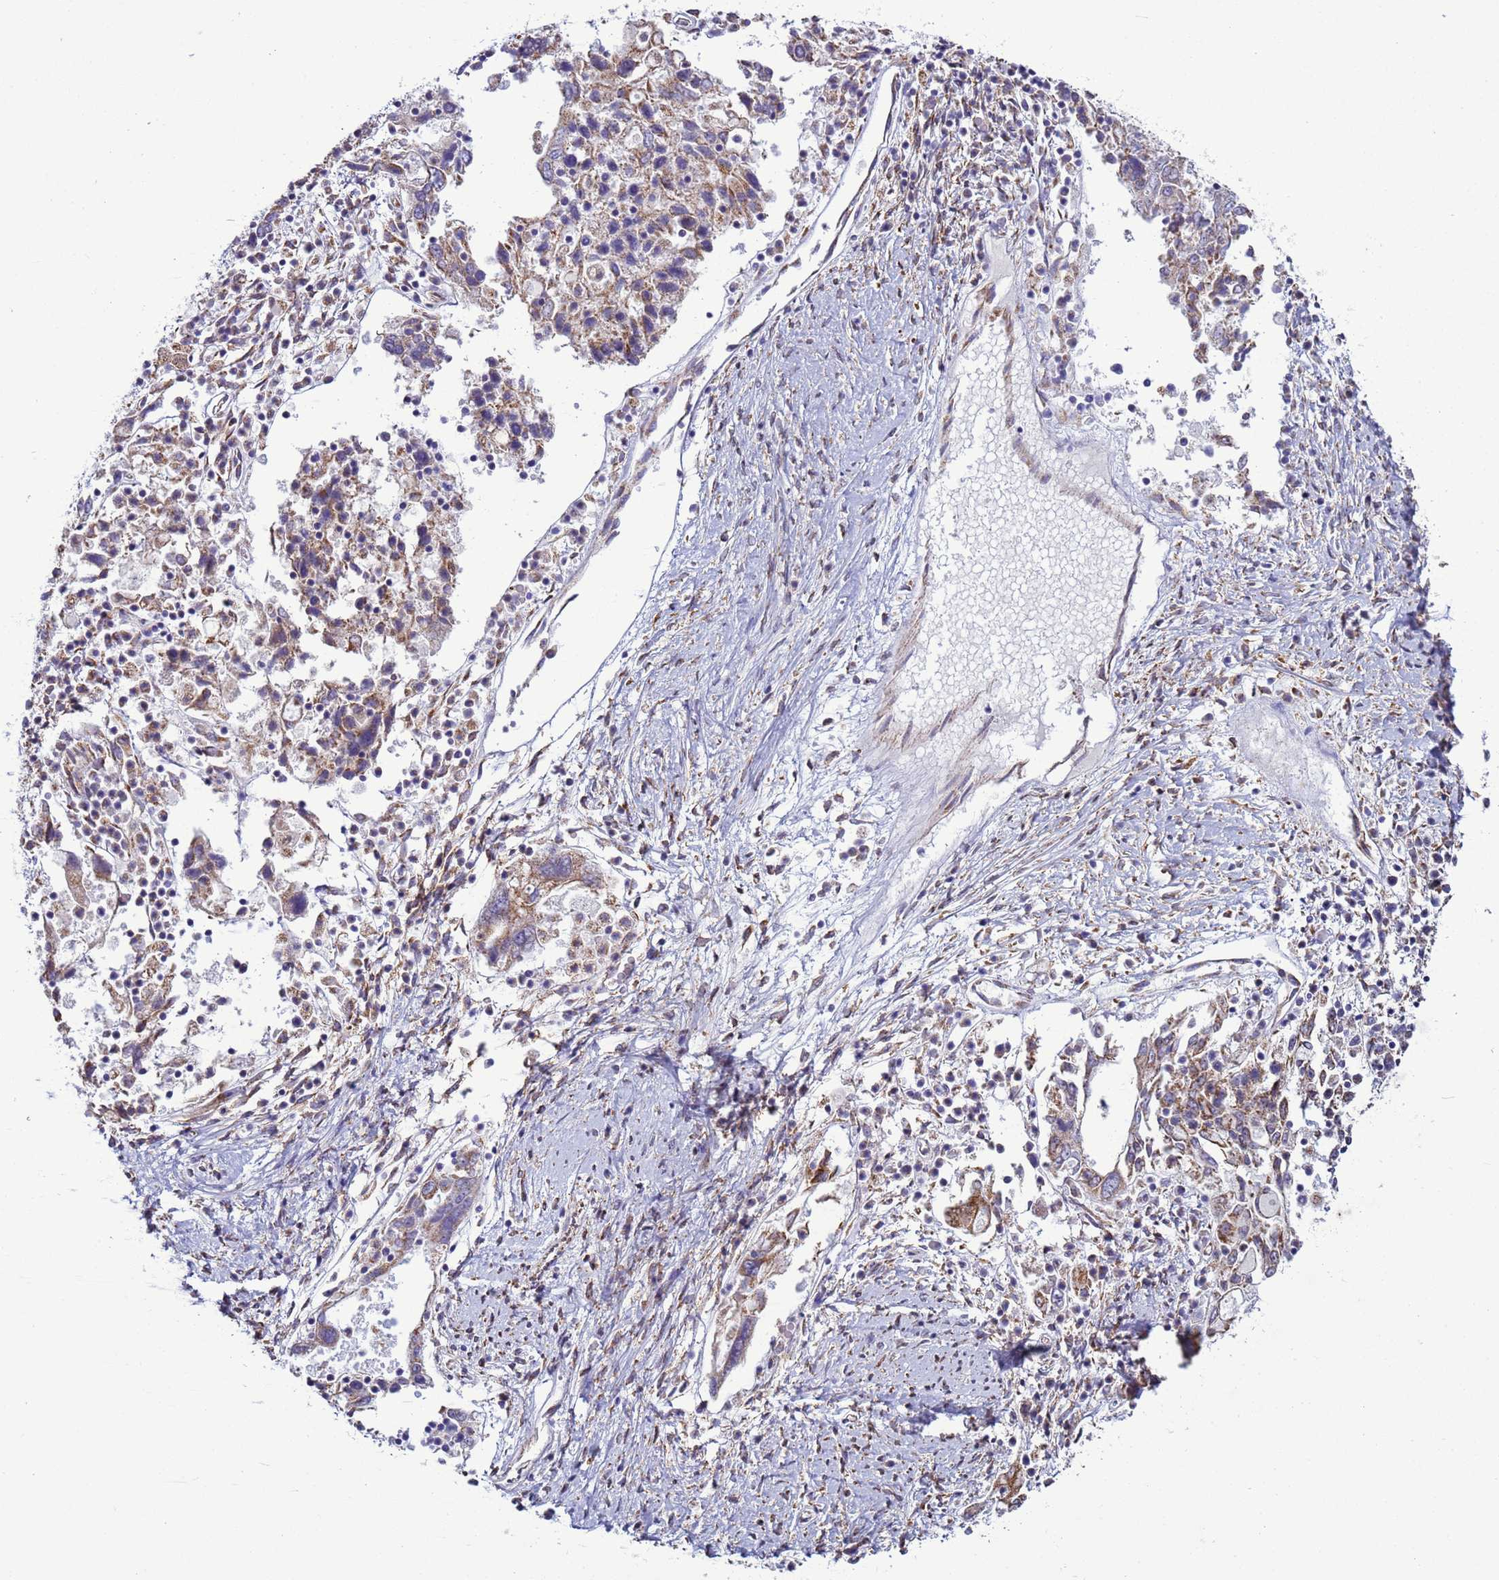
{"staining": {"intensity": "moderate", "quantity": "25%-75%", "location": "cytoplasmic/membranous"}, "tissue": "ovarian cancer", "cell_type": "Tumor cells", "image_type": "cancer", "snomed": [{"axis": "morphology", "description": "Carcinoma, endometroid"}, {"axis": "topography", "description": "Ovary"}], "caption": "Ovarian cancer (endometroid carcinoma) stained with IHC displays moderate cytoplasmic/membranous positivity in approximately 25%-75% of tumor cells.", "gene": "ABHD17B", "patient": {"sex": "female", "age": 62}}